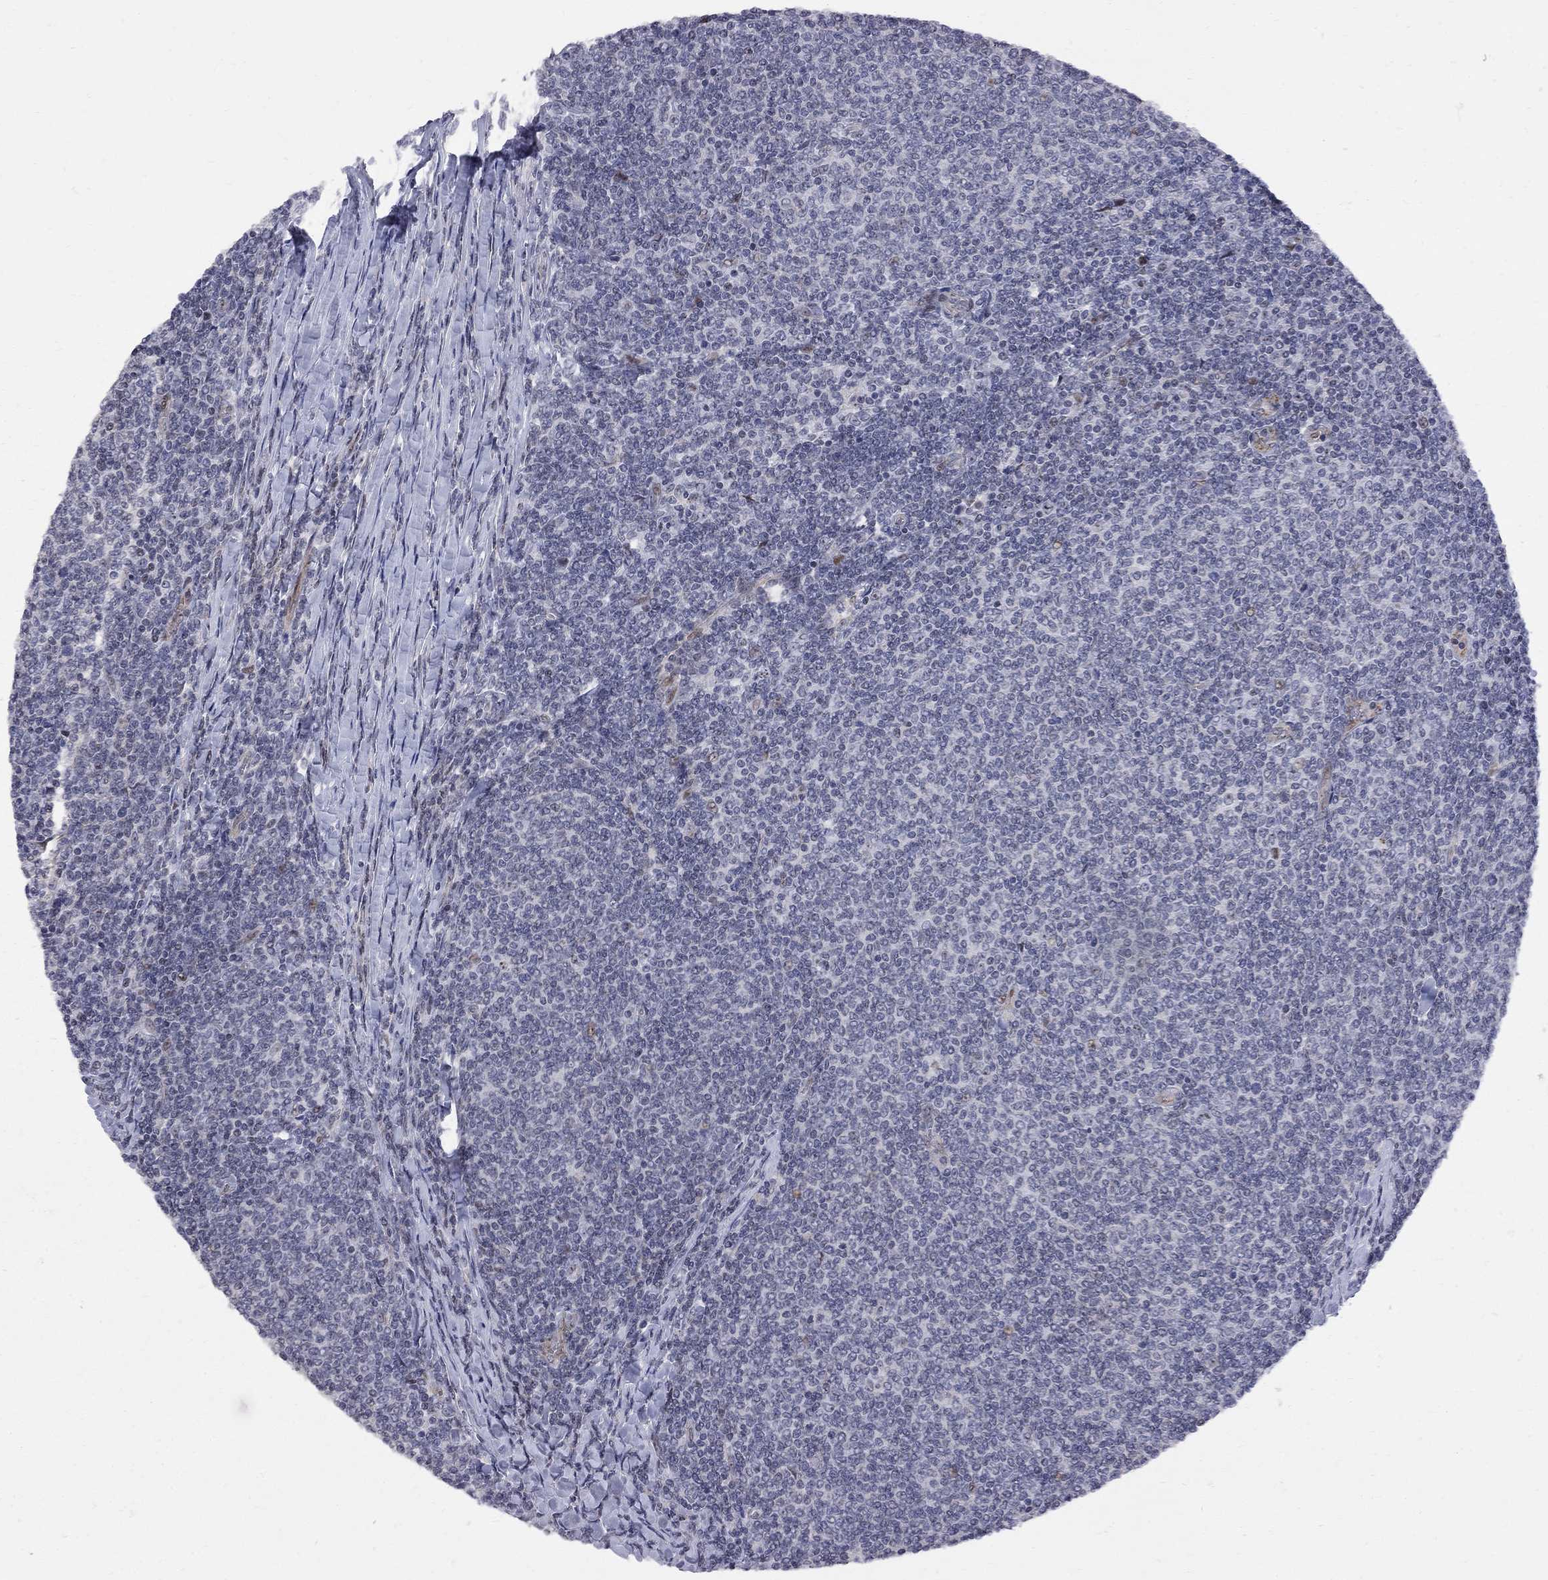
{"staining": {"intensity": "negative", "quantity": "none", "location": "none"}, "tissue": "lymphoma", "cell_type": "Tumor cells", "image_type": "cancer", "snomed": [{"axis": "morphology", "description": "Malignant lymphoma, non-Hodgkin's type, Low grade"}, {"axis": "topography", "description": "Lymph node"}], "caption": "Tumor cells are negative for protein expression in human lymphoma.", "gene": "DHX33", "patient": {"sex": "male", "age": 52}}